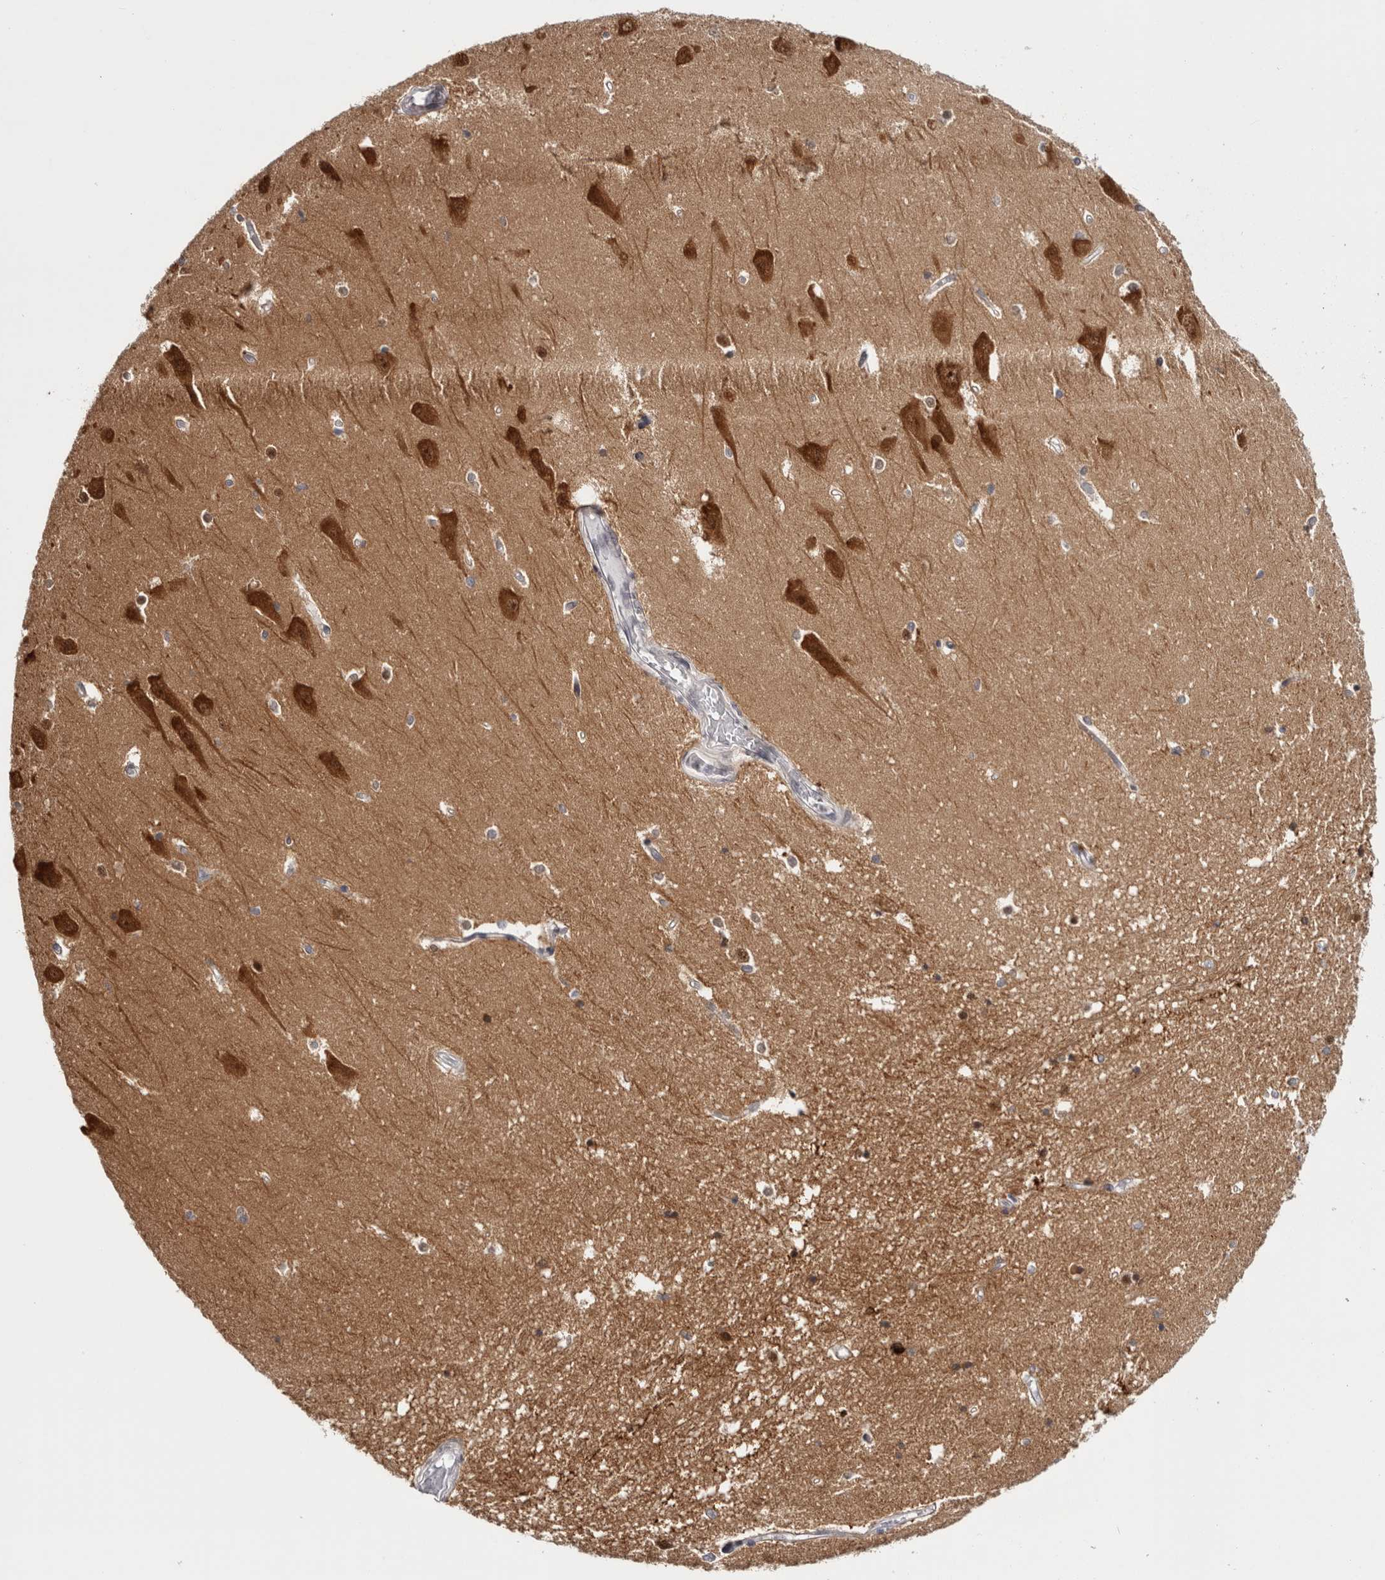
{"staining": {"intensity": "moderate", "quantity": "<25%", "location": "cytoplasmic/membranous,nuclear"}, "tissue": "hippocampus", "cell_type": "Glial cells", "image_type": "normal", "snomed": [{"axis": "morphology", "description": "Normal tissue, NOS"}, {"axis": "topography", "description": "Hippocampus"}], "caption": "A brown stain shows moderate cytoplasmic/membranous,nuclear positivity of a protein in glial cells of unremarkable hippocampus. The staining was performed using DAB (3,3'-diaminobenzidine) to visualize the protein expression in brown, while the nuclei were stained in blue with hematoxylin (Magnification: 20x).", "gene": "MKNK1", "patient": {"sex": "male", "age": 45}}